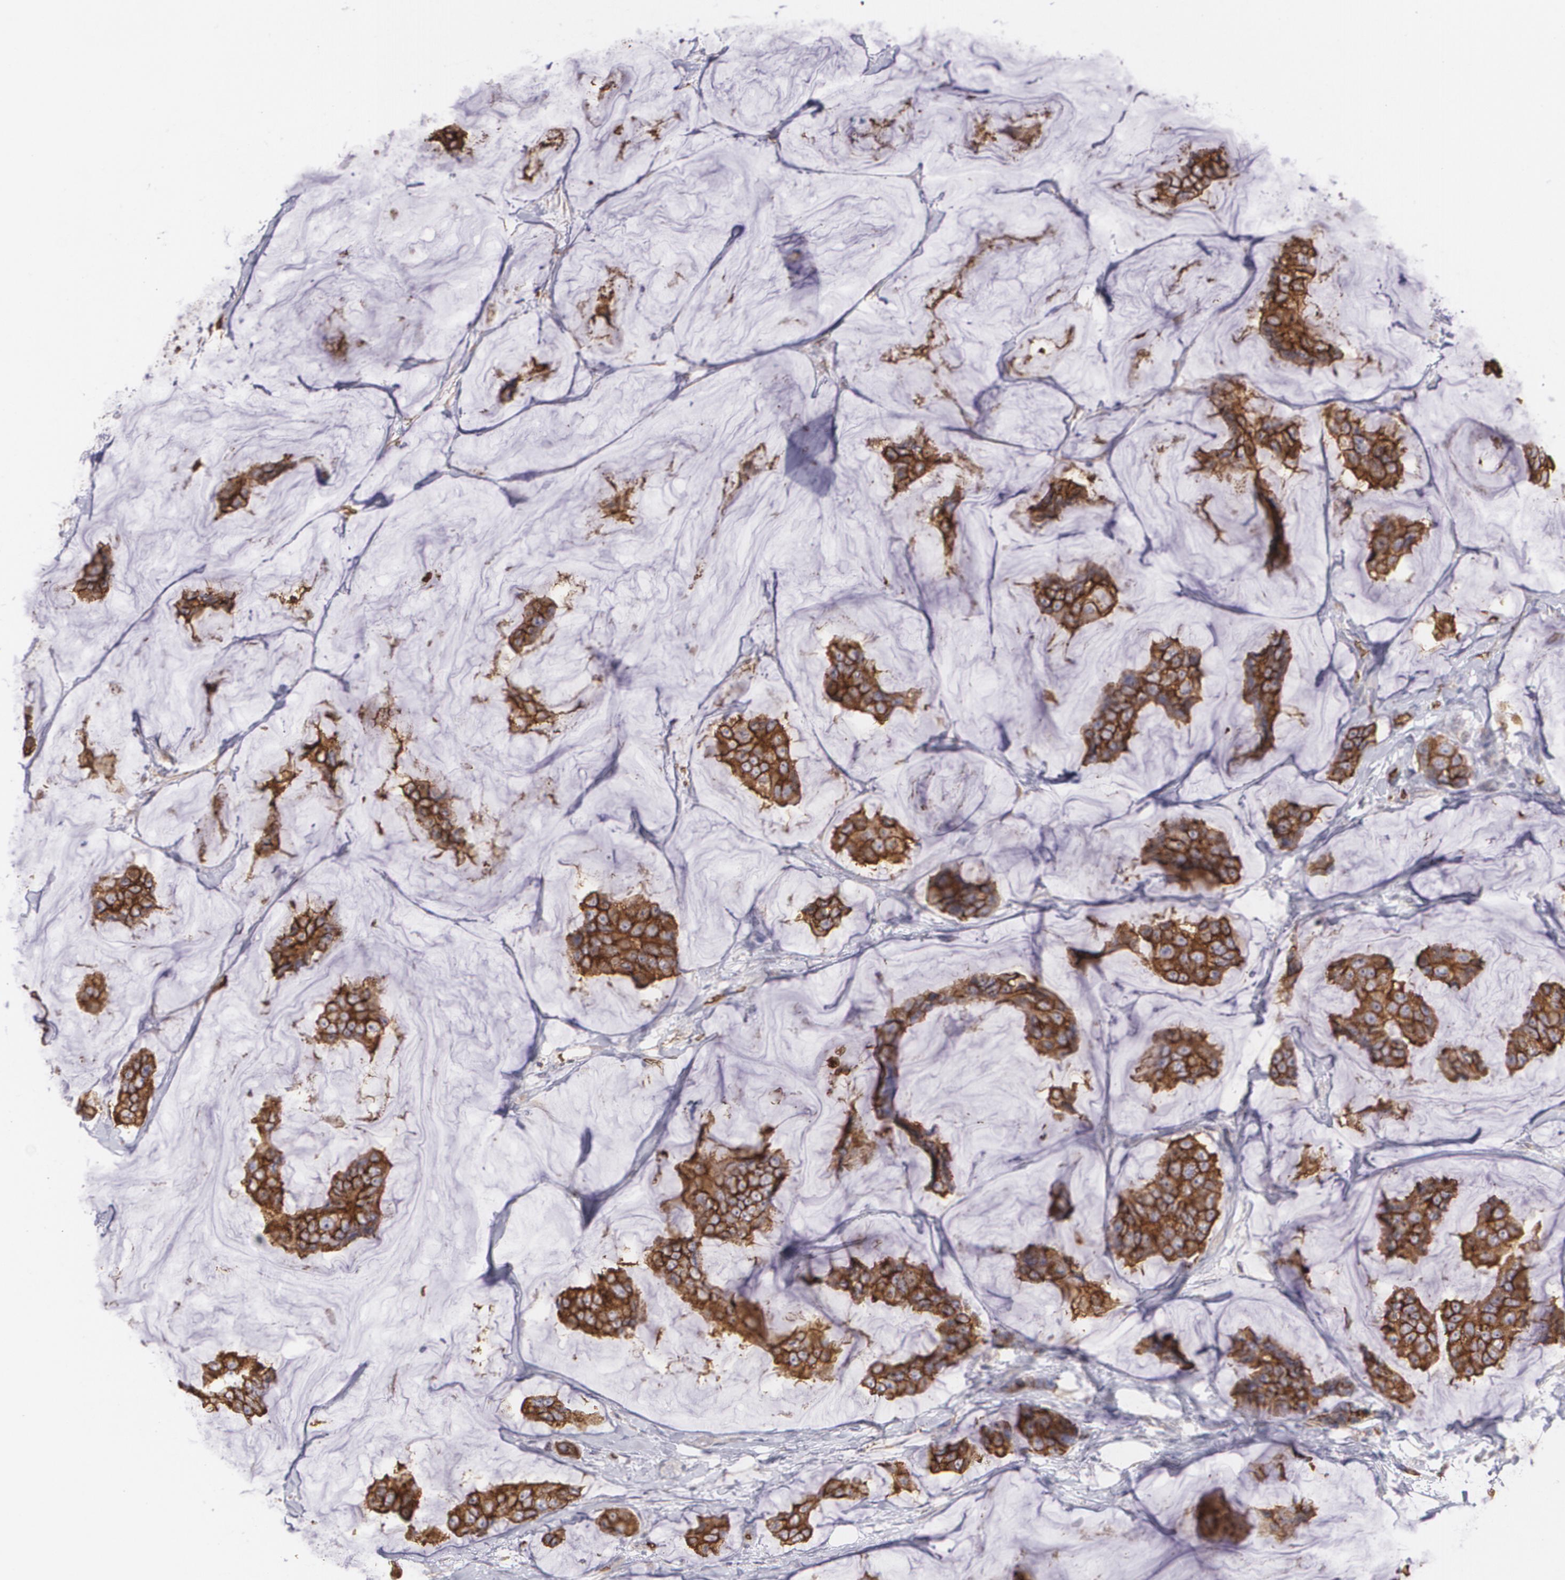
{"staining": {"intensity": "strong", "quantity": ">75%", "location": "cytoplasmic/membranous"}, "tissue": "breast cancer", "cell_type": "Tumor cells", "image_type": "cancer", "snomed": [{"axis": "morphology", "description": "Normal tissue, NOS"}, {"axis": "morphology", "description": "Duct carcinoma"}, {"axis": "topography", "description": "Breast"}], "caption": "Protein analysis of breast infiltrating ductal carcinoma tissue reveals strong cytoplasmic/membranous expression in approximately >75% of tumor cells.", "gene": "SLC2A1", "patient": {"sex": "female", "age": 50}}